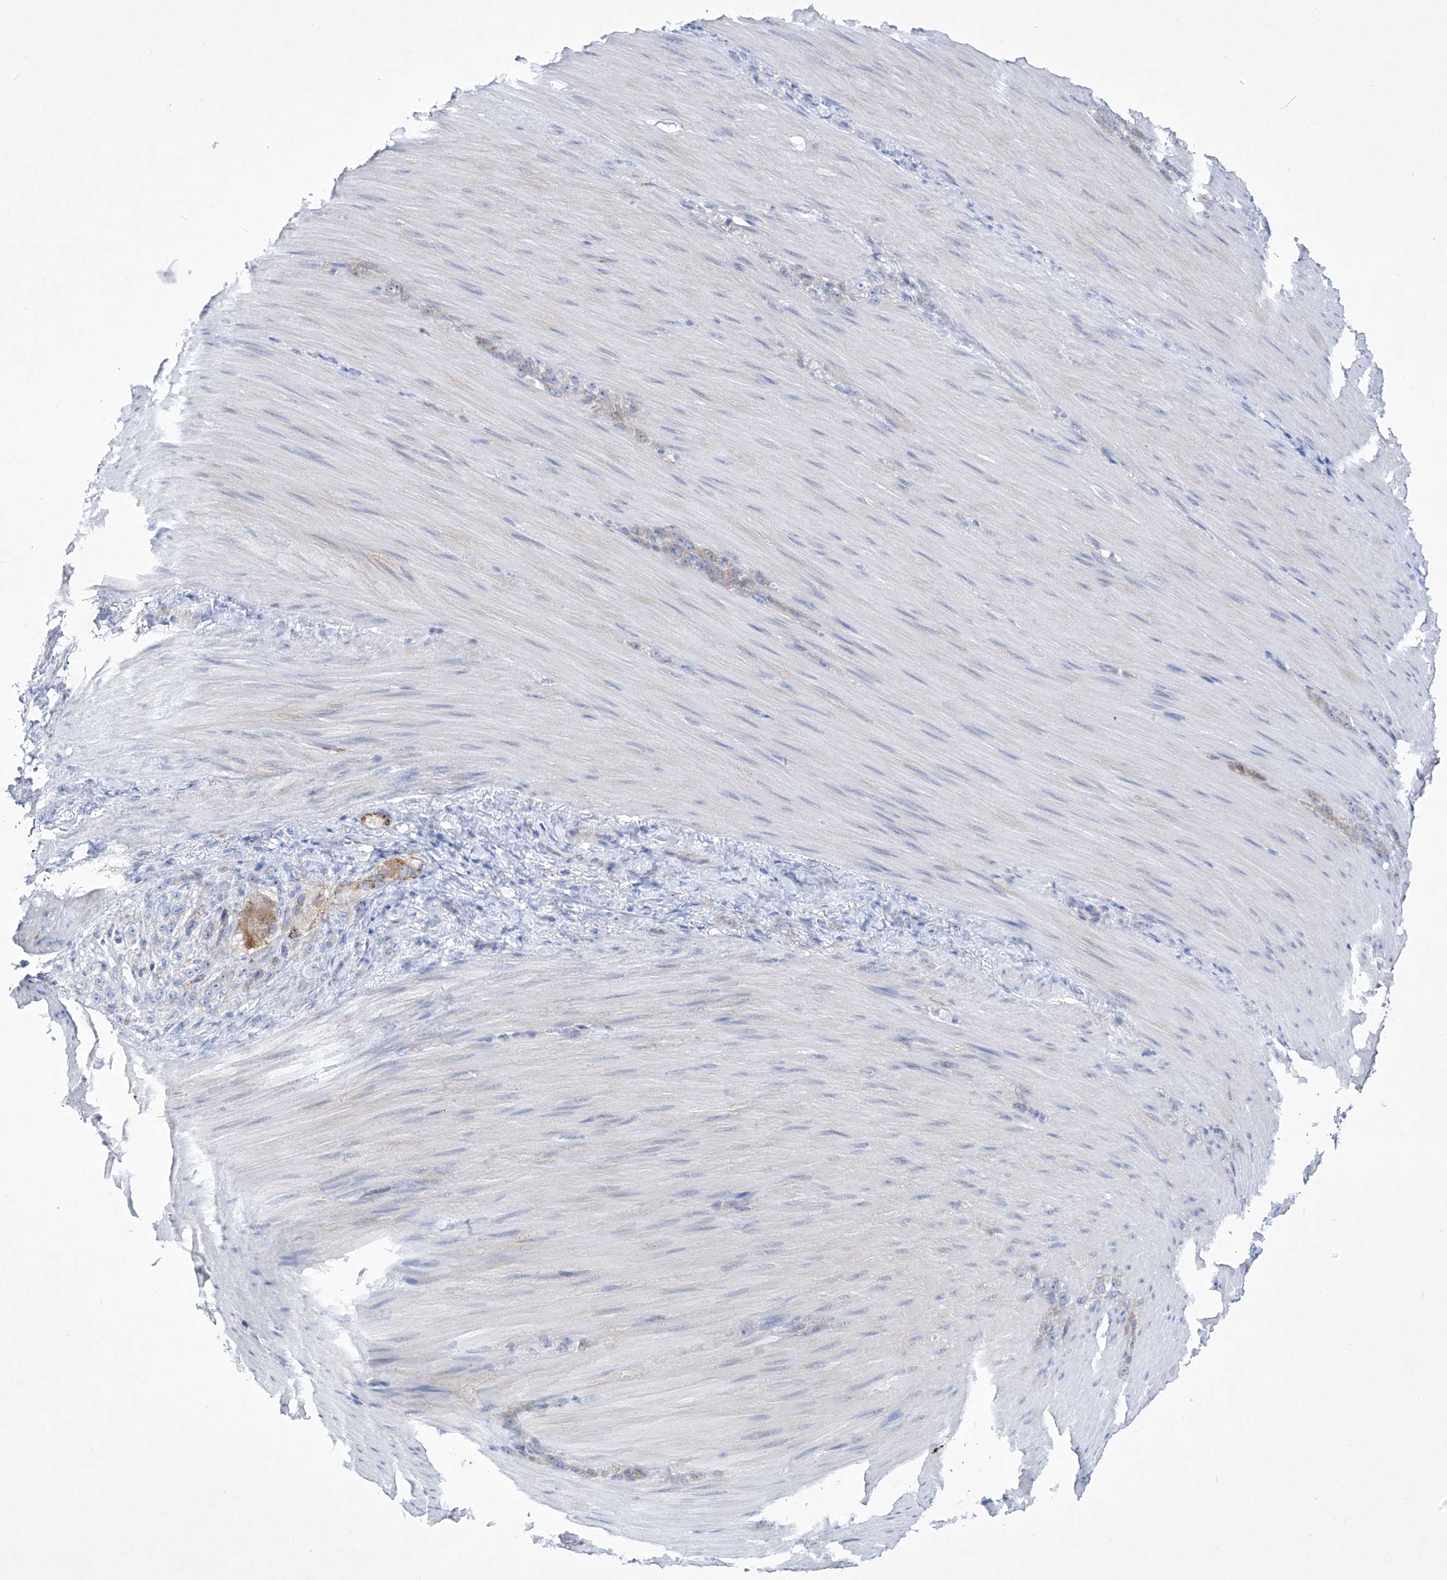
{"staining": {"intensity": "weak", "quantity": "<25%", "location": "cytoplasmic/membranous"}, "tissue": "stomach cancer", "cell_type": "Tumor cells", "image_type": "cancer", "snomed": [{"axis": "morphology", "description": "Normal tissue, NOS"}, {"axis": "morphology", "description": "Adenocarcinoma, NOS"}, {"axis": "topography", "description": "Stomach"}], "caption": "Stomach cancer (adenocarcinoma) was stained to show a protein in brown. There is no significant positivity in tumor cells. Brightfield microscopy of immunohistochemistry (IHC) stained with DAB (brown) and hematoxylin (blue), captured at high magnification.", "gene": "C1orf87", "patient": {"sex": "male", "age": 82}}